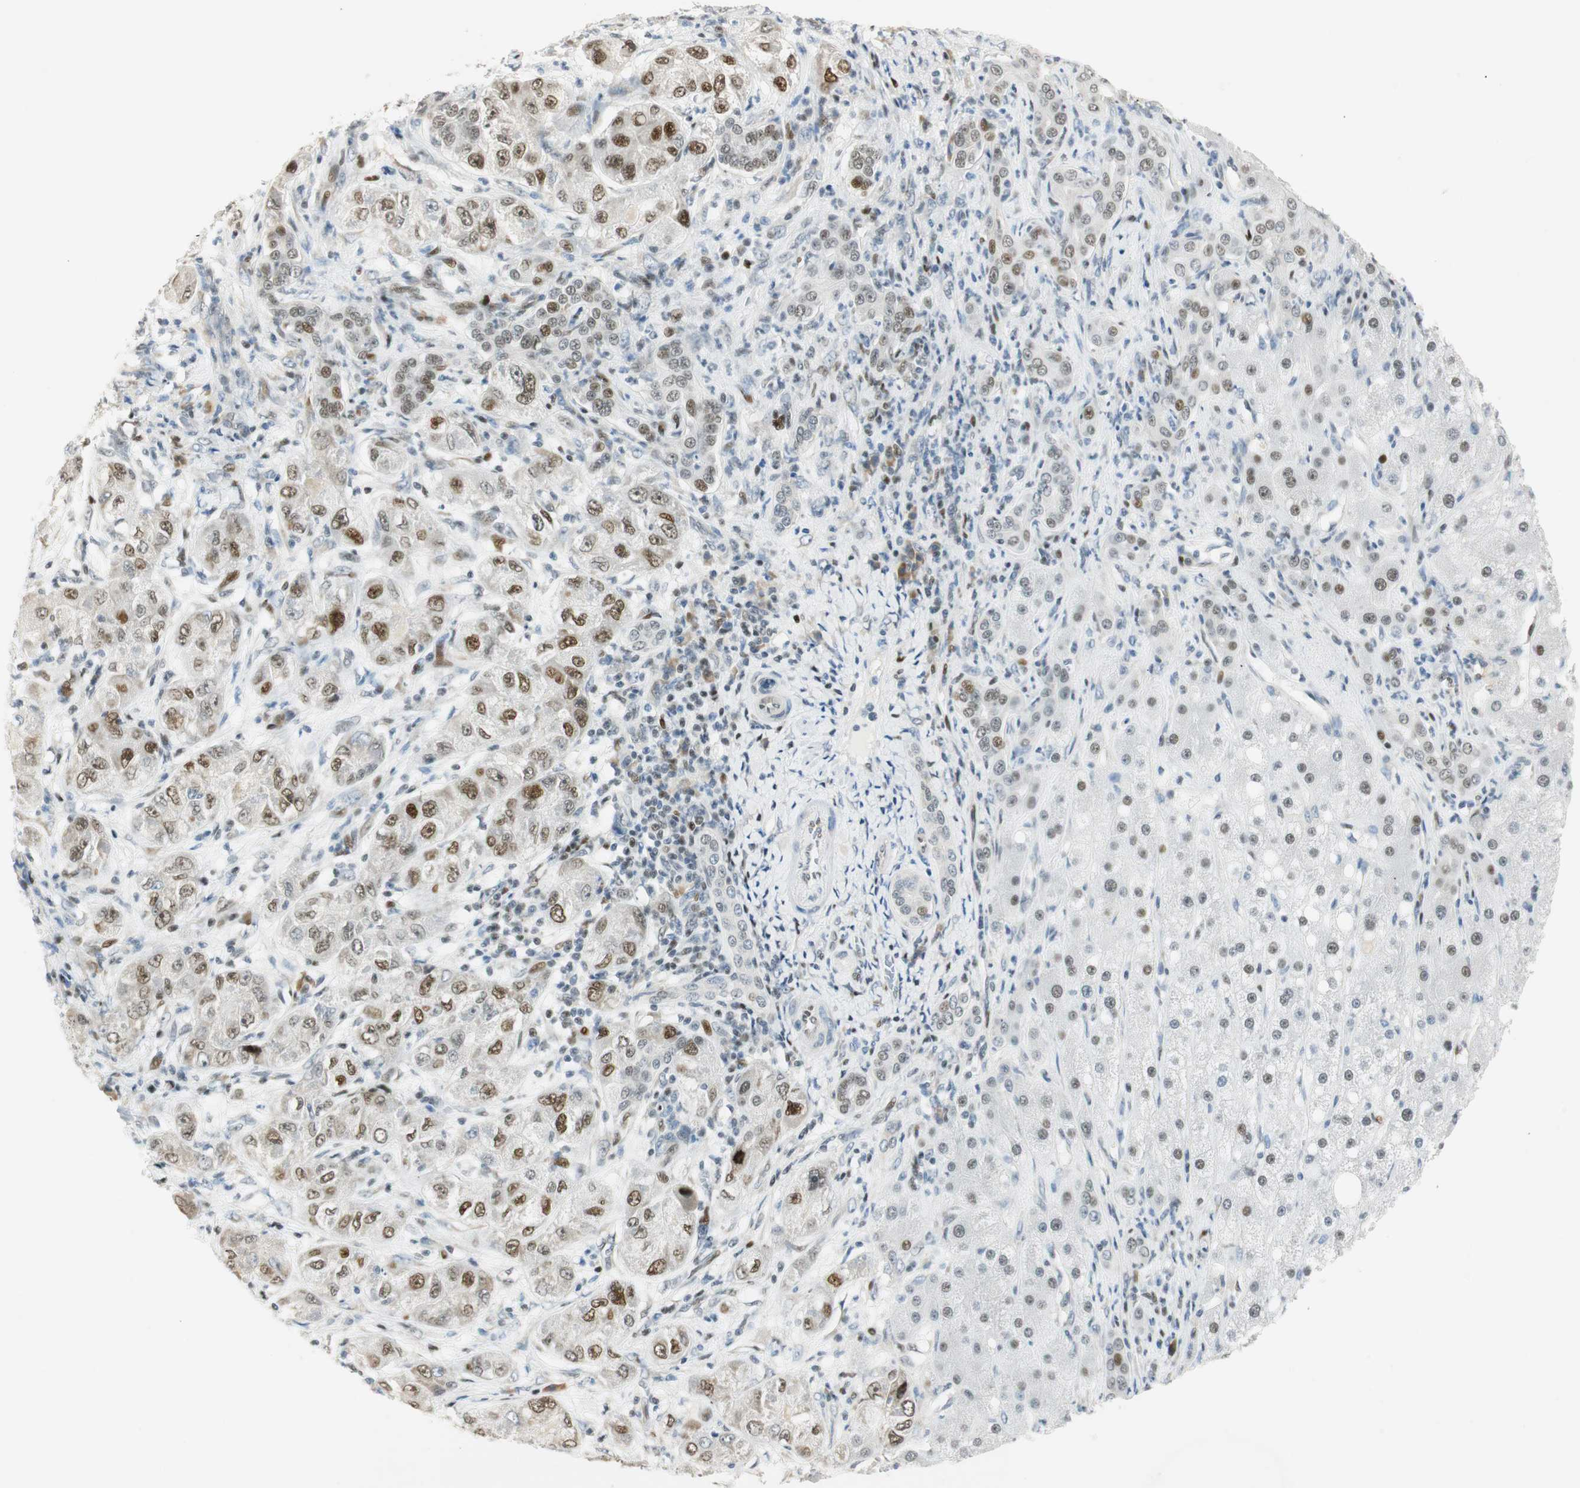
{"staining": {"intensity": "moderate", "quantity": "25%-75%", "location": "nuclear"}, "tissue": "liver cancer", "cell_type": "Tumor cells", "image_type": "cancer", "snomed": [{"axis": "morphology", "description": "Carcinoma, Hepatocellular, NOS"}, {"axis": "topography", "description": "Liver"}], "caption": "The image demonstrates a brown stain indicating the presence of a protein in the nuclear of tumor cells in hepatocellular carcinoma (liver).", "gene": "MSX2", "patient": {"sex": "male", "age": 80}}